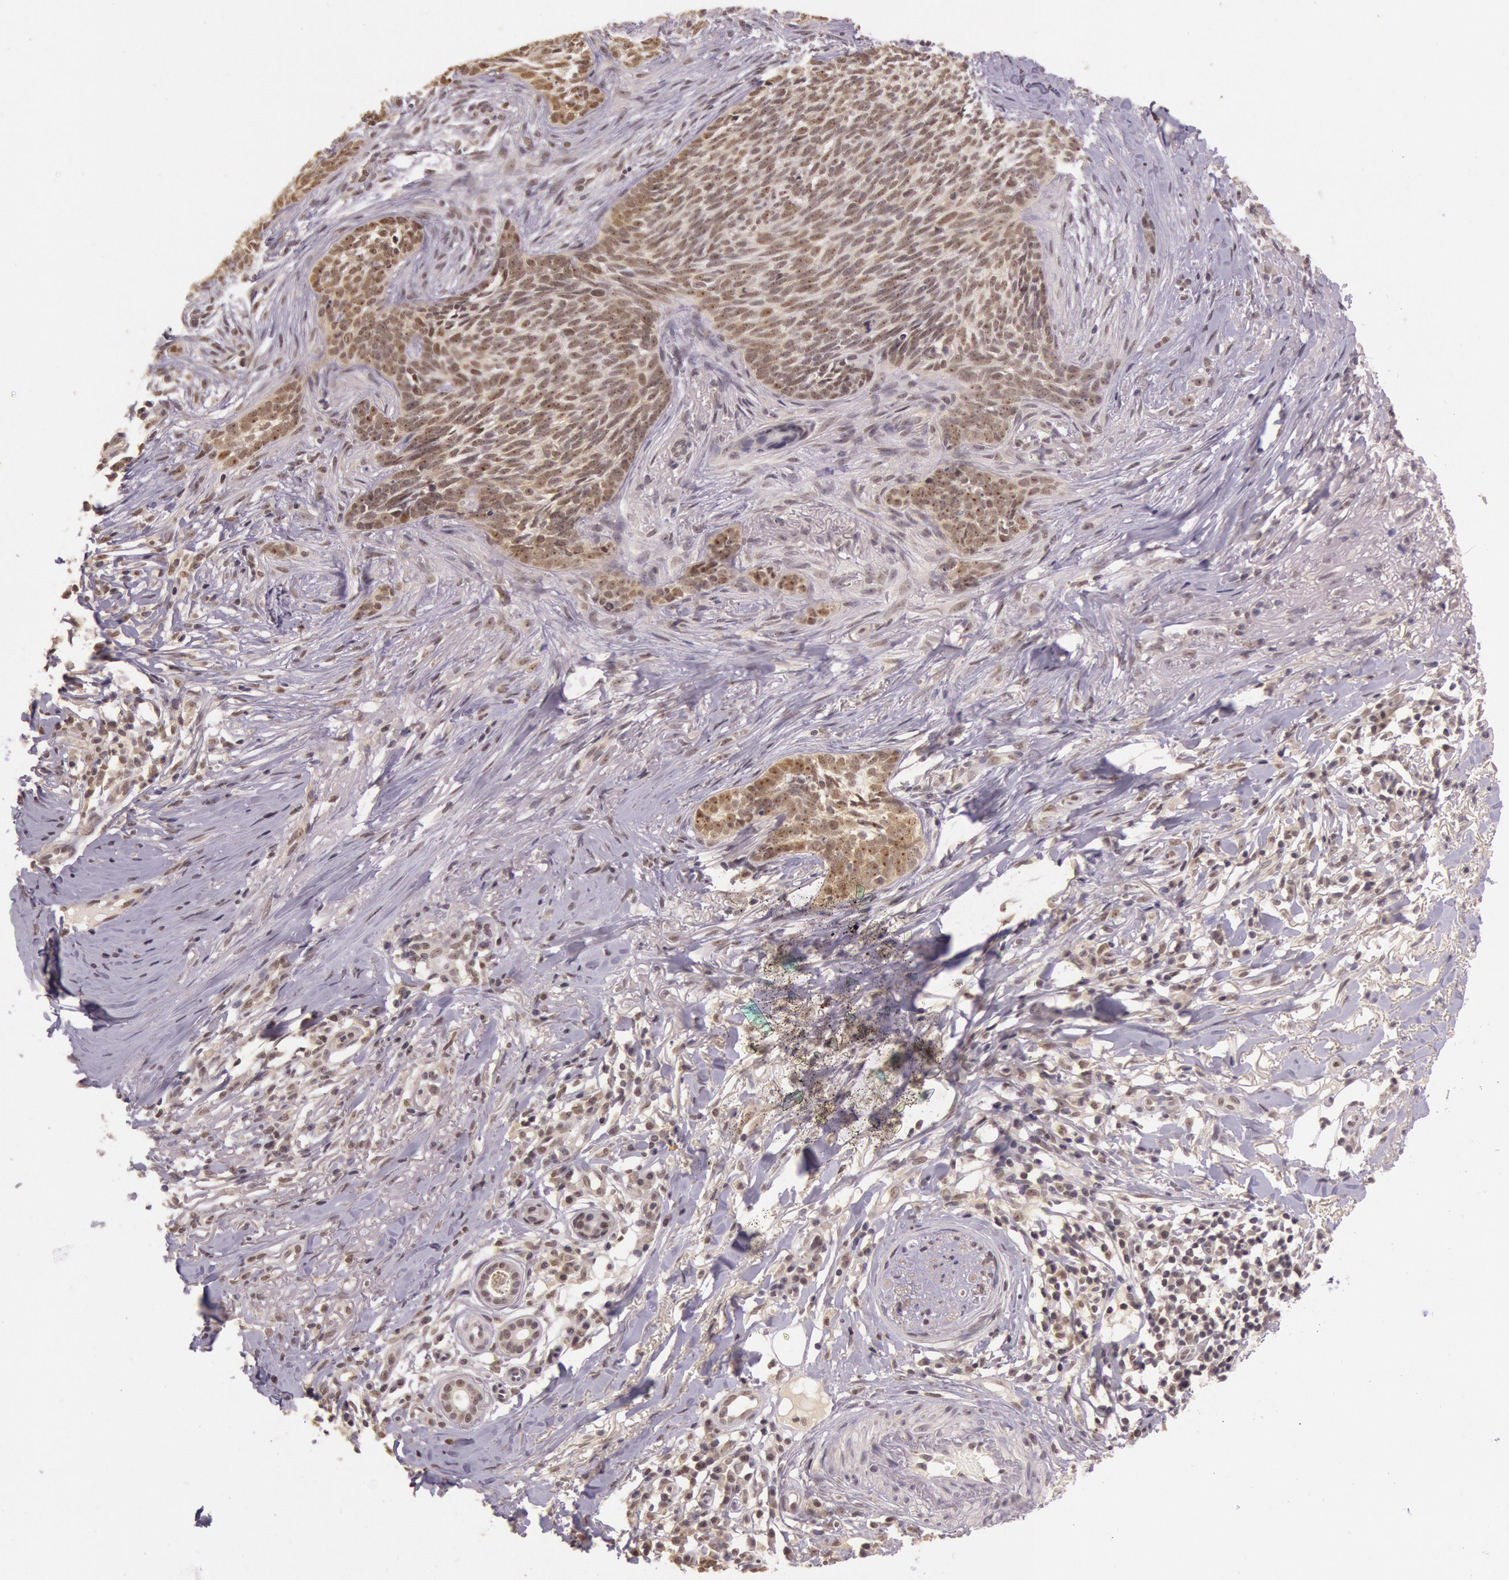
{"staining": {"intensity": "moderate", "quantity": ">75%", "location": "cytoplasmic/membranous"}, "tissue": "skin cancer", "cell_type": "Tumor cells", "image_type": "cancer", "snomed": [{"axis": "morphology", "description": "Basal cell carcinoma"}, {"axis": "topography", "description": "Skin"}], "caption": "A photomicrograph of human skin cancer stained for a protein reveals moderate cytoplasmic/membranous brown staining in tumor cells.", "gene": "RTL10", "patient": {"sex": "female", "age": 81}}